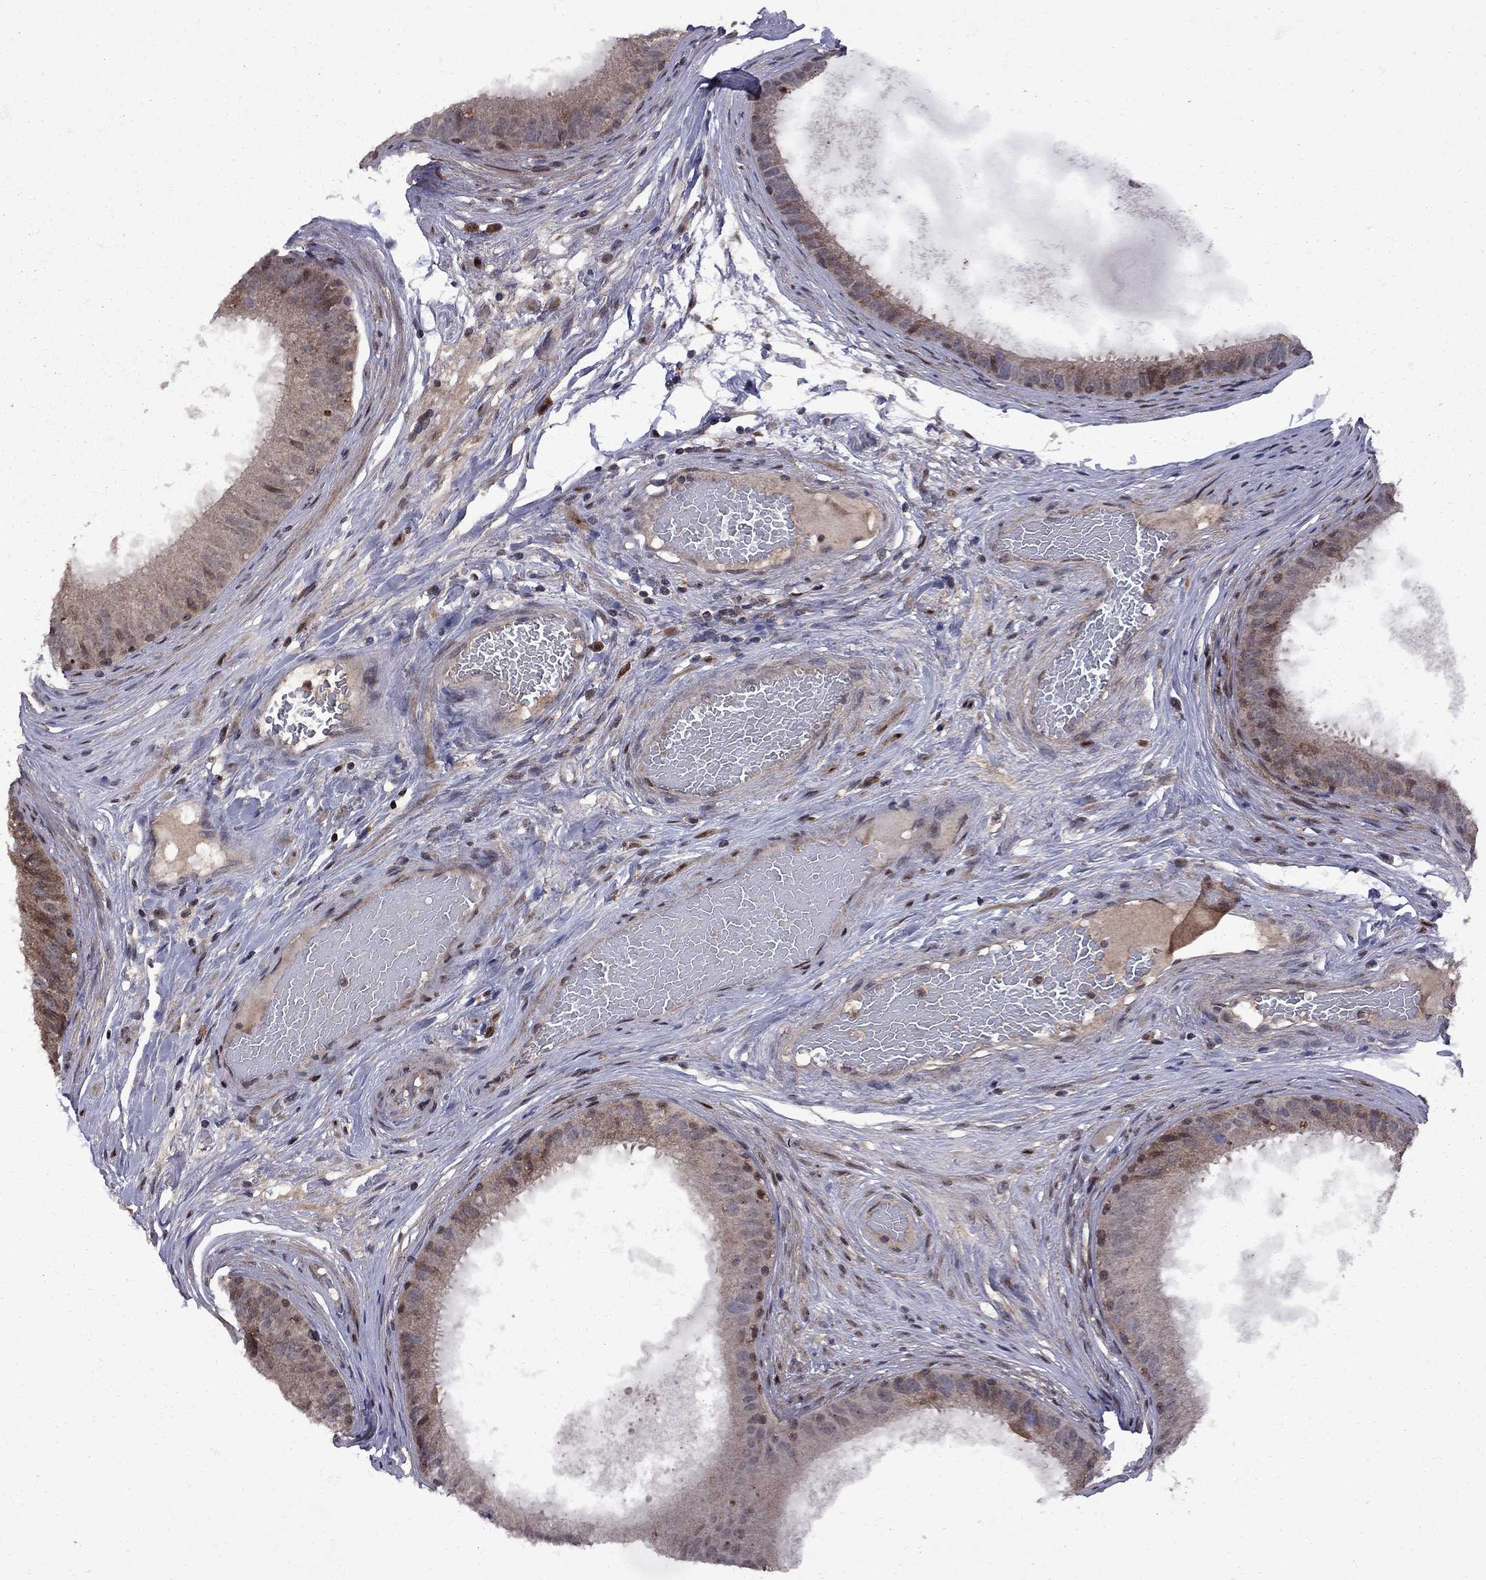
{"staining": {"intensity": "moderate", "quantity": "25%-75%", "location": "cytoplasmic/membranous,nuclear"}, "tissue": "epididymis", "cell_type": "Glandular cells", "image_type": "normal", "snomed": [{"axis": "morphology", "description": "Normal tissue, NOS"}, {"axis": "topography", "description": "Epididymis"}], "caption": "Approximately 25%-75% of glandular cells in normal human epididymis reveal moderate cytoplasmic/membranous,nuclear protein expression as visualized by brown immunohistochemical staining.", "gene": "IPP", "patient": {"sex": "male", "age": 59}}